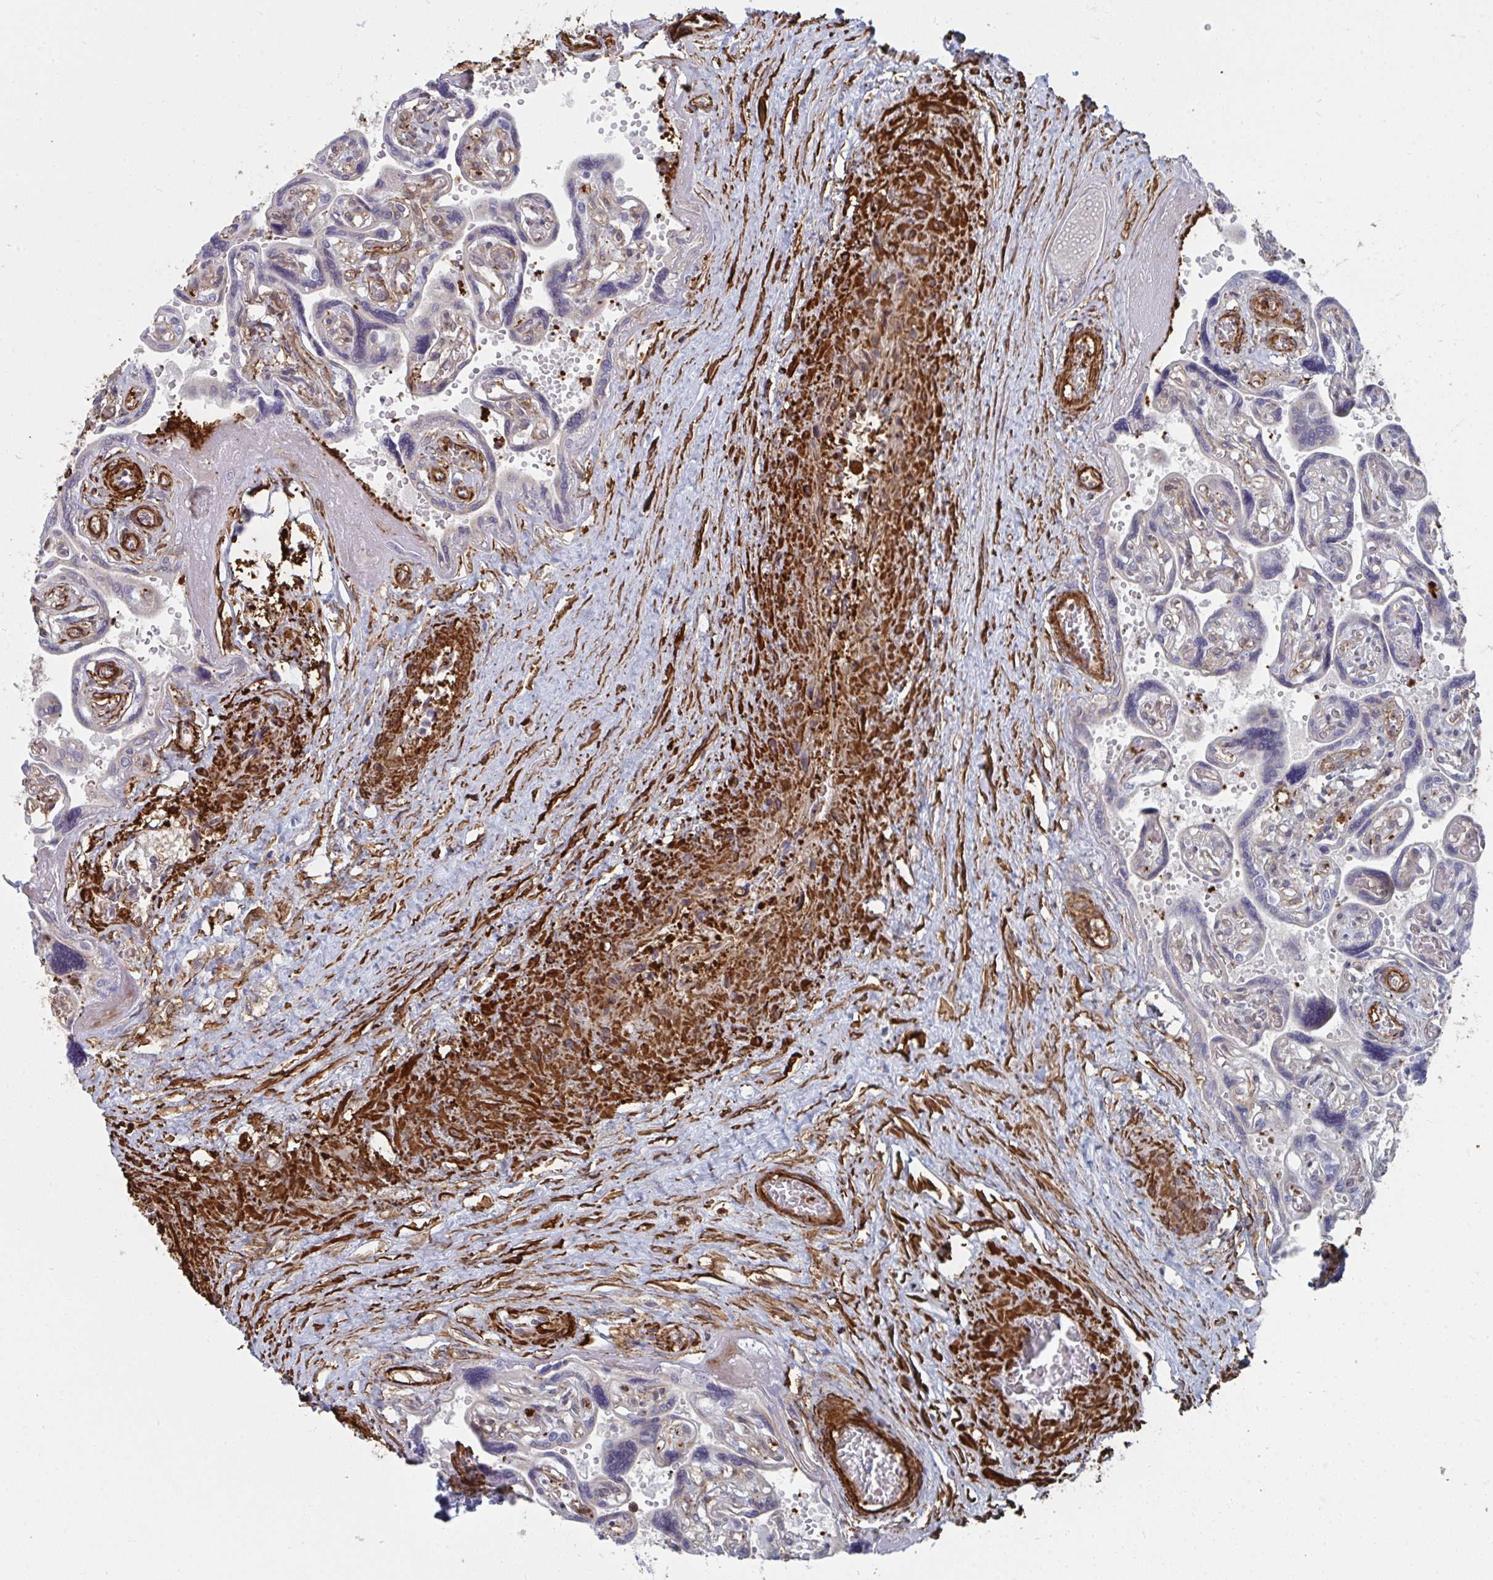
{"staining": {"intensity": "weak", "quantity": ">75%", "location": "cytoplasmic/membranous"}, "tissue": "placenta", "cell_type": "Decidual cells", "image_type": "normal", "snomed": [{"axis": "morphology", "description": "Normal tissue, NOS"}, {"axis": "topography", "description": "Placenta"}], "caption": "A photomicrograph of human placenta stained for a protein reveals weak cytoplasmic/membranous brown staining in decidual cells. The staining is performed using DAB (3,3'-diaminobenzidine) brown chromogen to label protein expression. The nuclei are counter-stained blue using hematoxylin.", "gene": "NEURL4", "patient": {"sex": "female", "age": 32}}